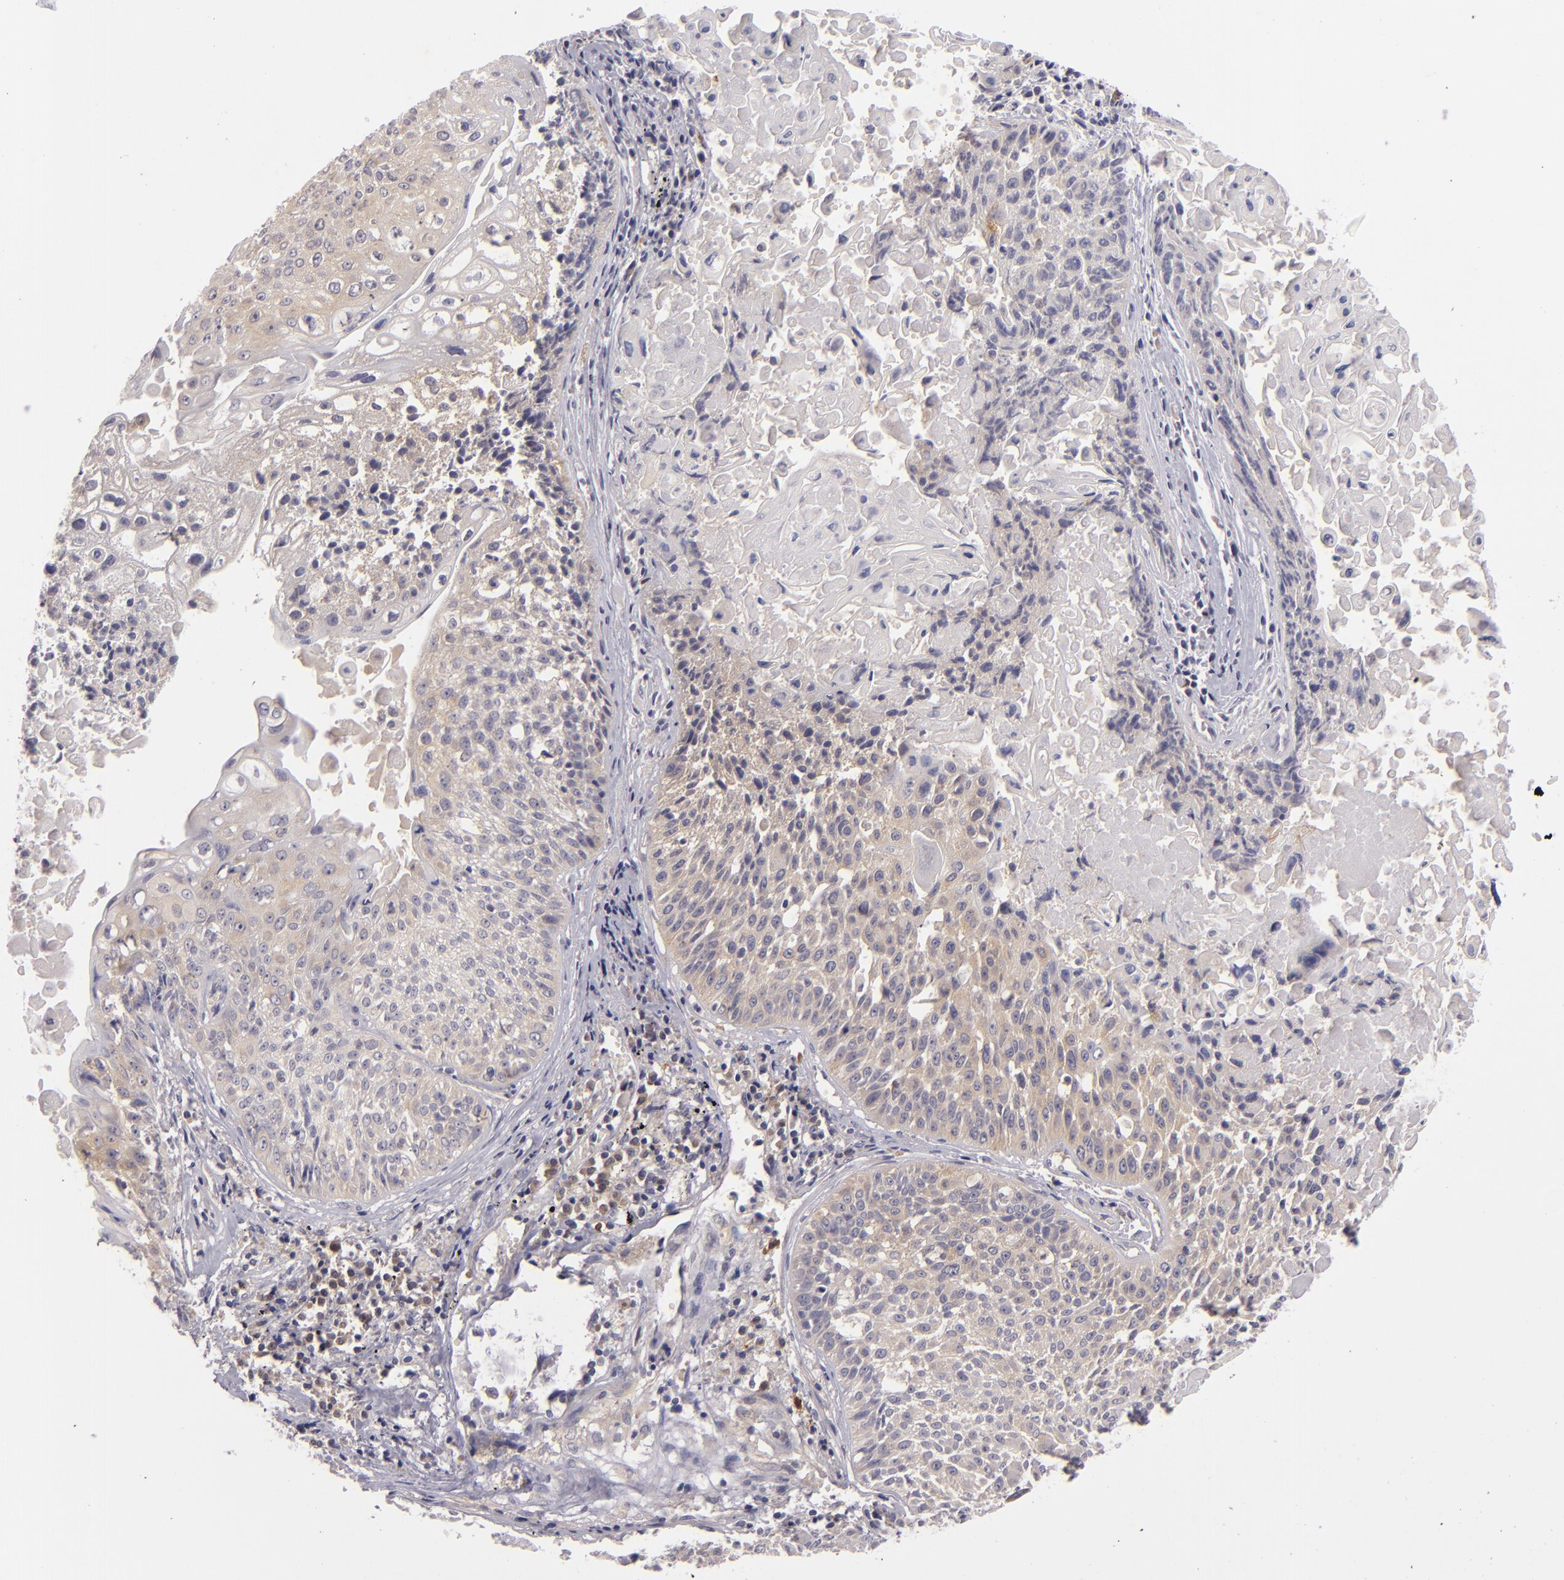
{"staining": {"intensity": "weak", "quantity": "25%-75%", "location": "cytoplasmic/membranous"}, "tissue": "lung cancer", "cell_type": "Tumor cells", "image_type": "cancer", "snomed": [{"axis": "morphology", "description": "Adenocarcinoma, NOS"}, {"axis": "topography", "description": "Lung"}], "caption": "A brown stain labels weak cytoplasmic/membranous expression of a protein in human adenocarcinoma (lung) tumor cells. (DAB (3,3'-diaminobenzidine) IHC, brown staining for protein, blue staining for nuclei).", "gene": "CD83", "patient": {"sex": "male", "age": 60}}